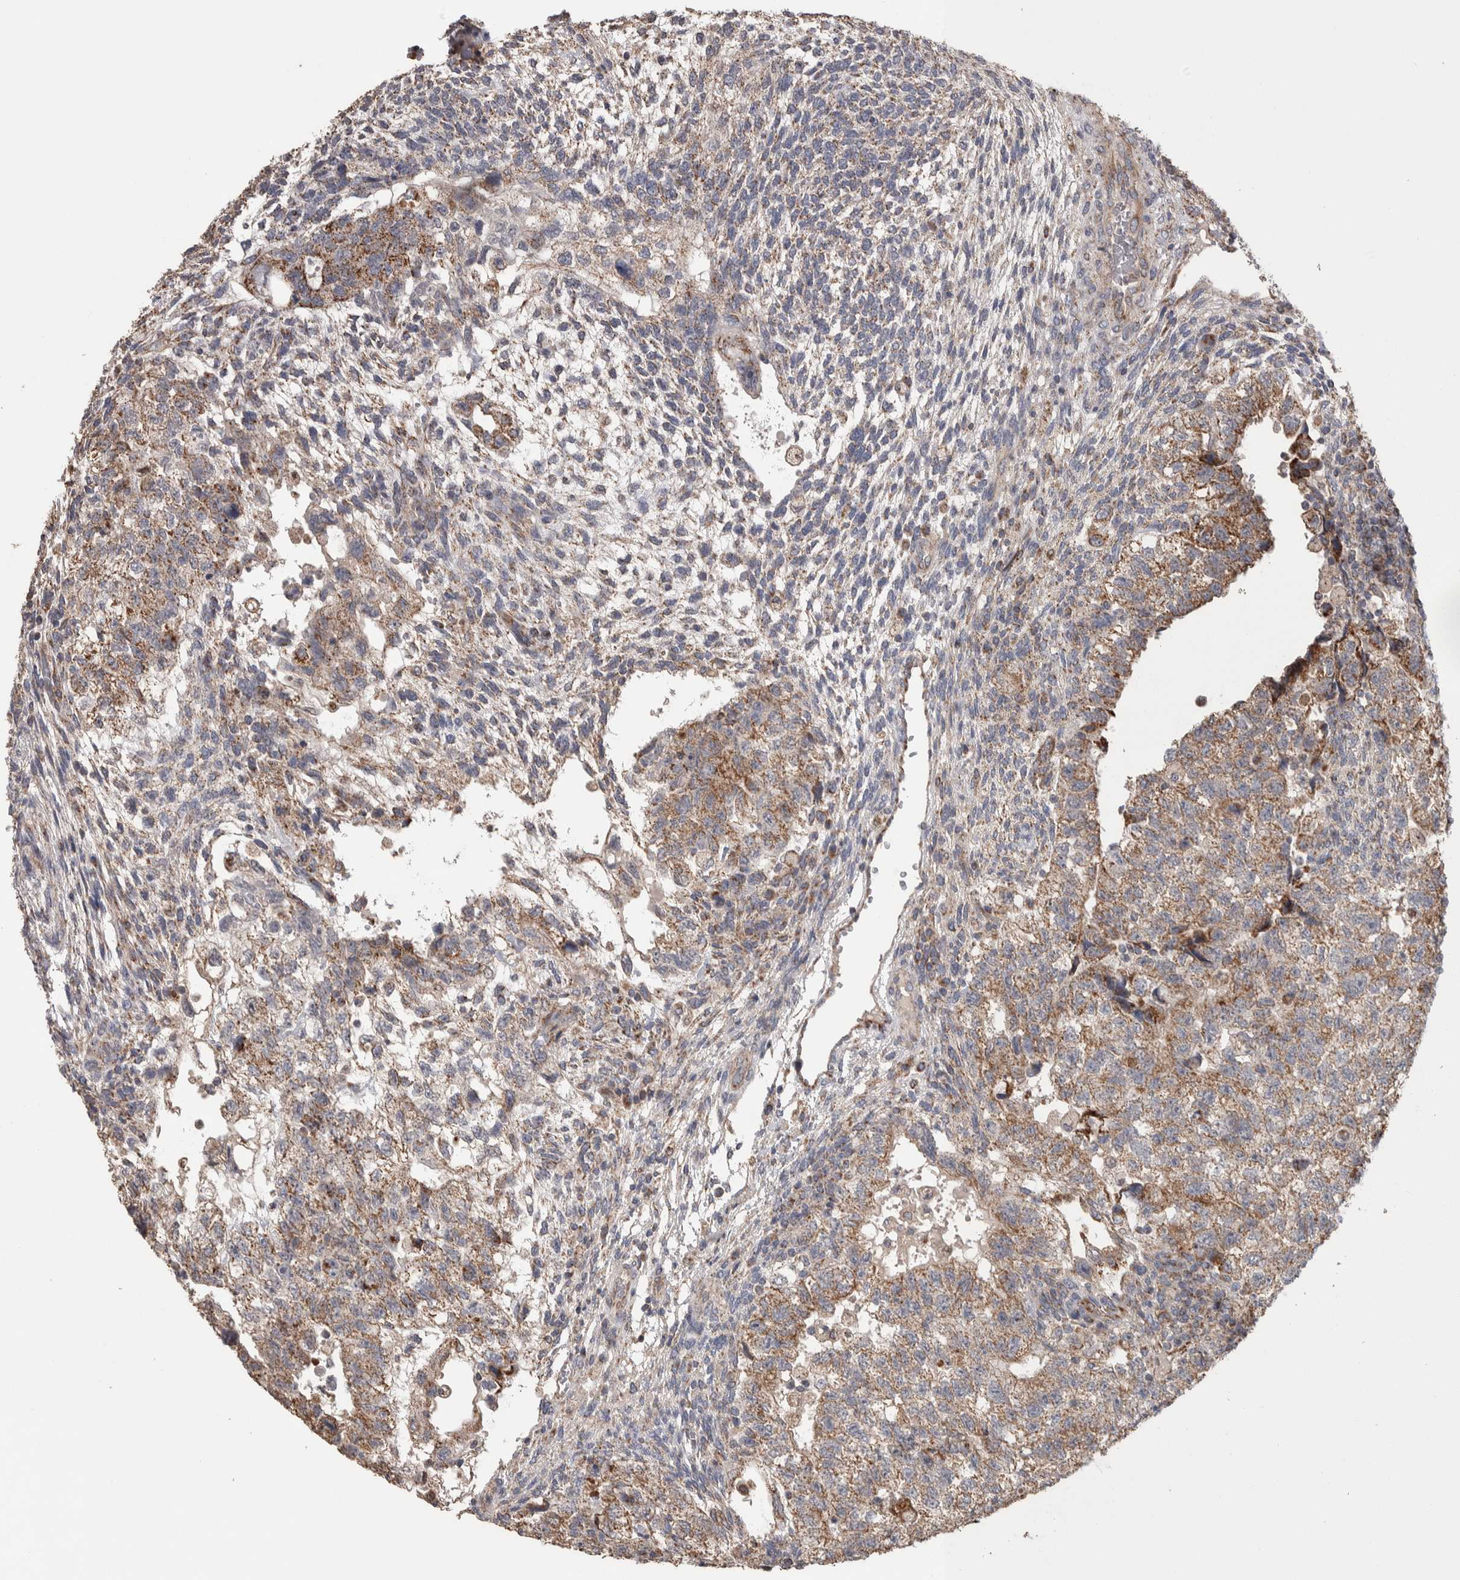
{"staining": {"intensity": "moderate", "quantity": ">75%", "location": "cytoplasmic/membranous"}, "tissue": "testis cancer", "cell_type": "Tumor cells", "image_type": "cancer", "snomed": [{"axis": "morphology", "description": "Carcinoma, Embryonal, NOS"}, {"axis": "topography", "description": "Testis"}], "caption": "Tumor cells show medium levels of moderate cytoplasmic/membranous expression in approximately >75% of cells in human testis cancer.", "gene": "SCO1", "patient": {"sex": "male", "age": 36}}